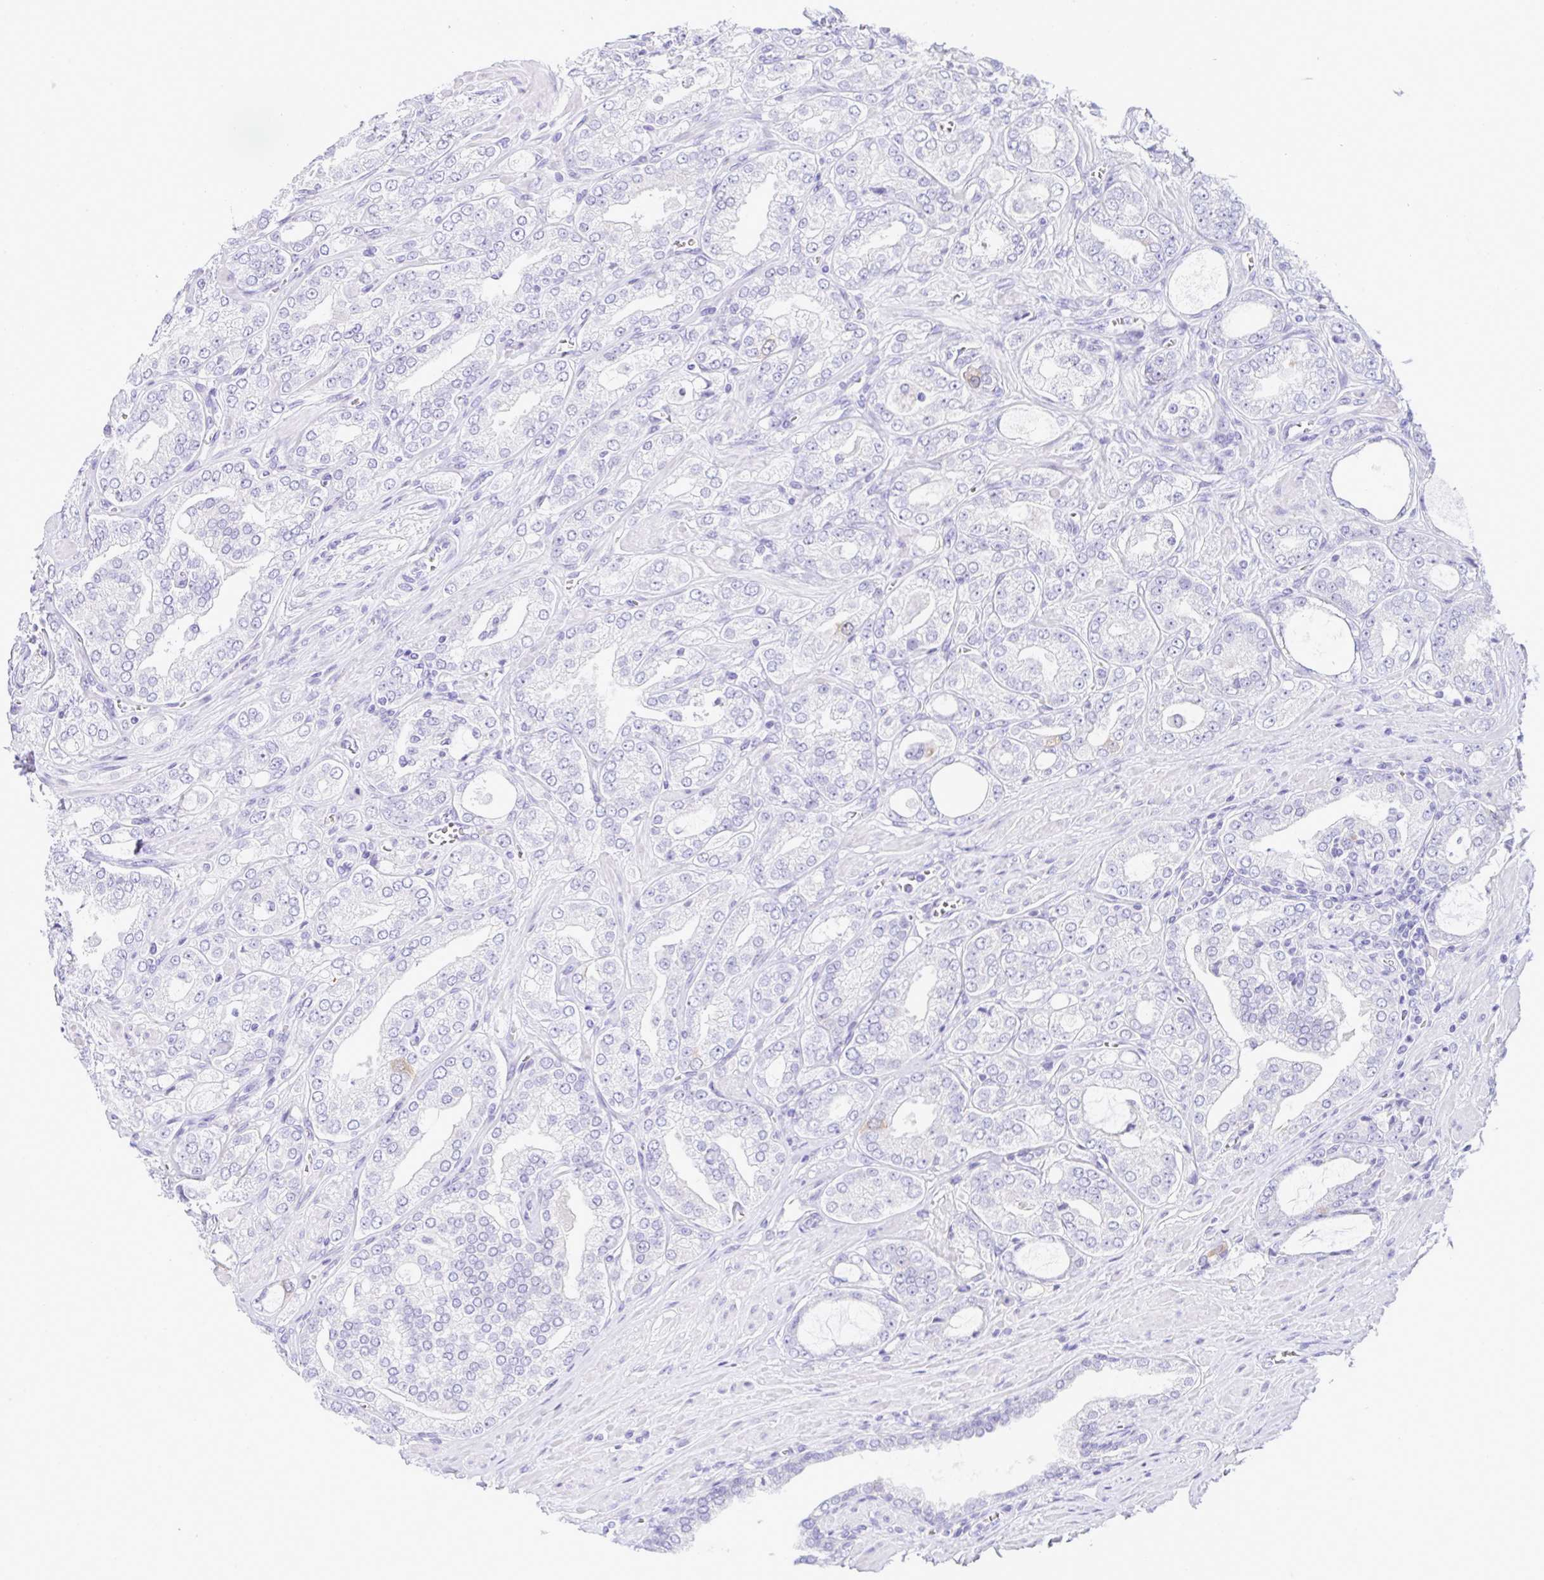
{"staining": {"intensity": "negative", "quantity": "none", "location": "none"}, "tissue": "prostate cancer", "cell_type": "Tumor cells", "image_type": "cancer", "snomed": [{"axis": "morphology", "description": "Adenocarcinoma, High grade"}, {"axis": "topography", "description": "Prostate"}], "caption": "Tumor cells show no significant staining in prostate cancer (adenocarcinoma (high-grade)).", "gene": "RRM2", "patient": {"sex": "male", "age": 66}}